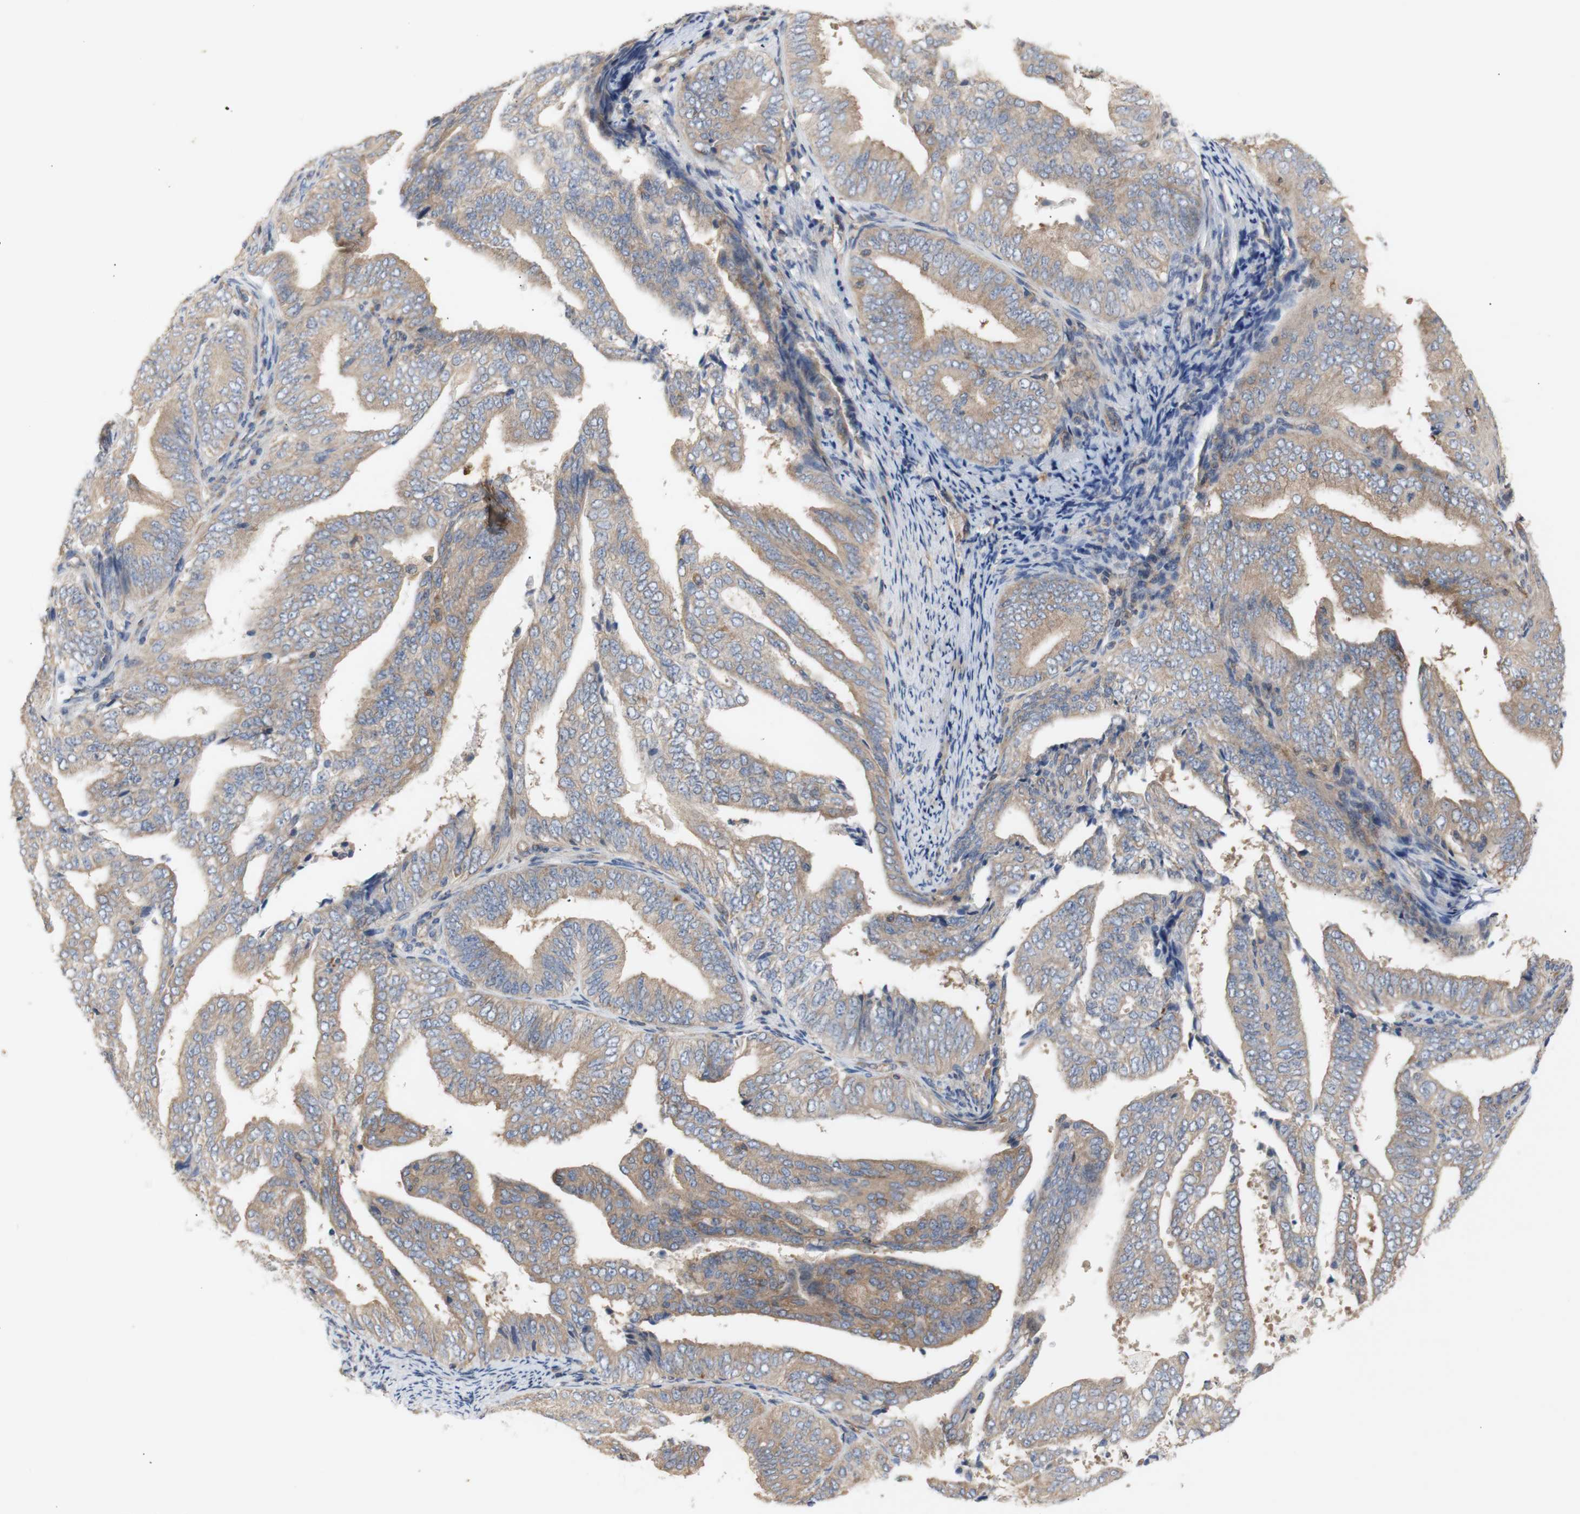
{"staining": {"intensity": "moderate", "quantity": ">75%", "location": "cytoplasmic/membranous"}, "tissue": "endometrial cancer", "cell_type": "Tumor cells", "image_type": "cancer", "snomed": [{"axis": "morphology", "description": "Adenocarcinoma, NOS"}, {"axis": "topography", "description": "Endometrium"}], "caption": "Moderate cytoplasmic/membranous staining for a protein is present in approximately >75% of tumor cells of endometrial adenocarcinoma using immunohistochemistry.", "gene": "IKBKG", "patient": {"sex": "female", "age": 58}}